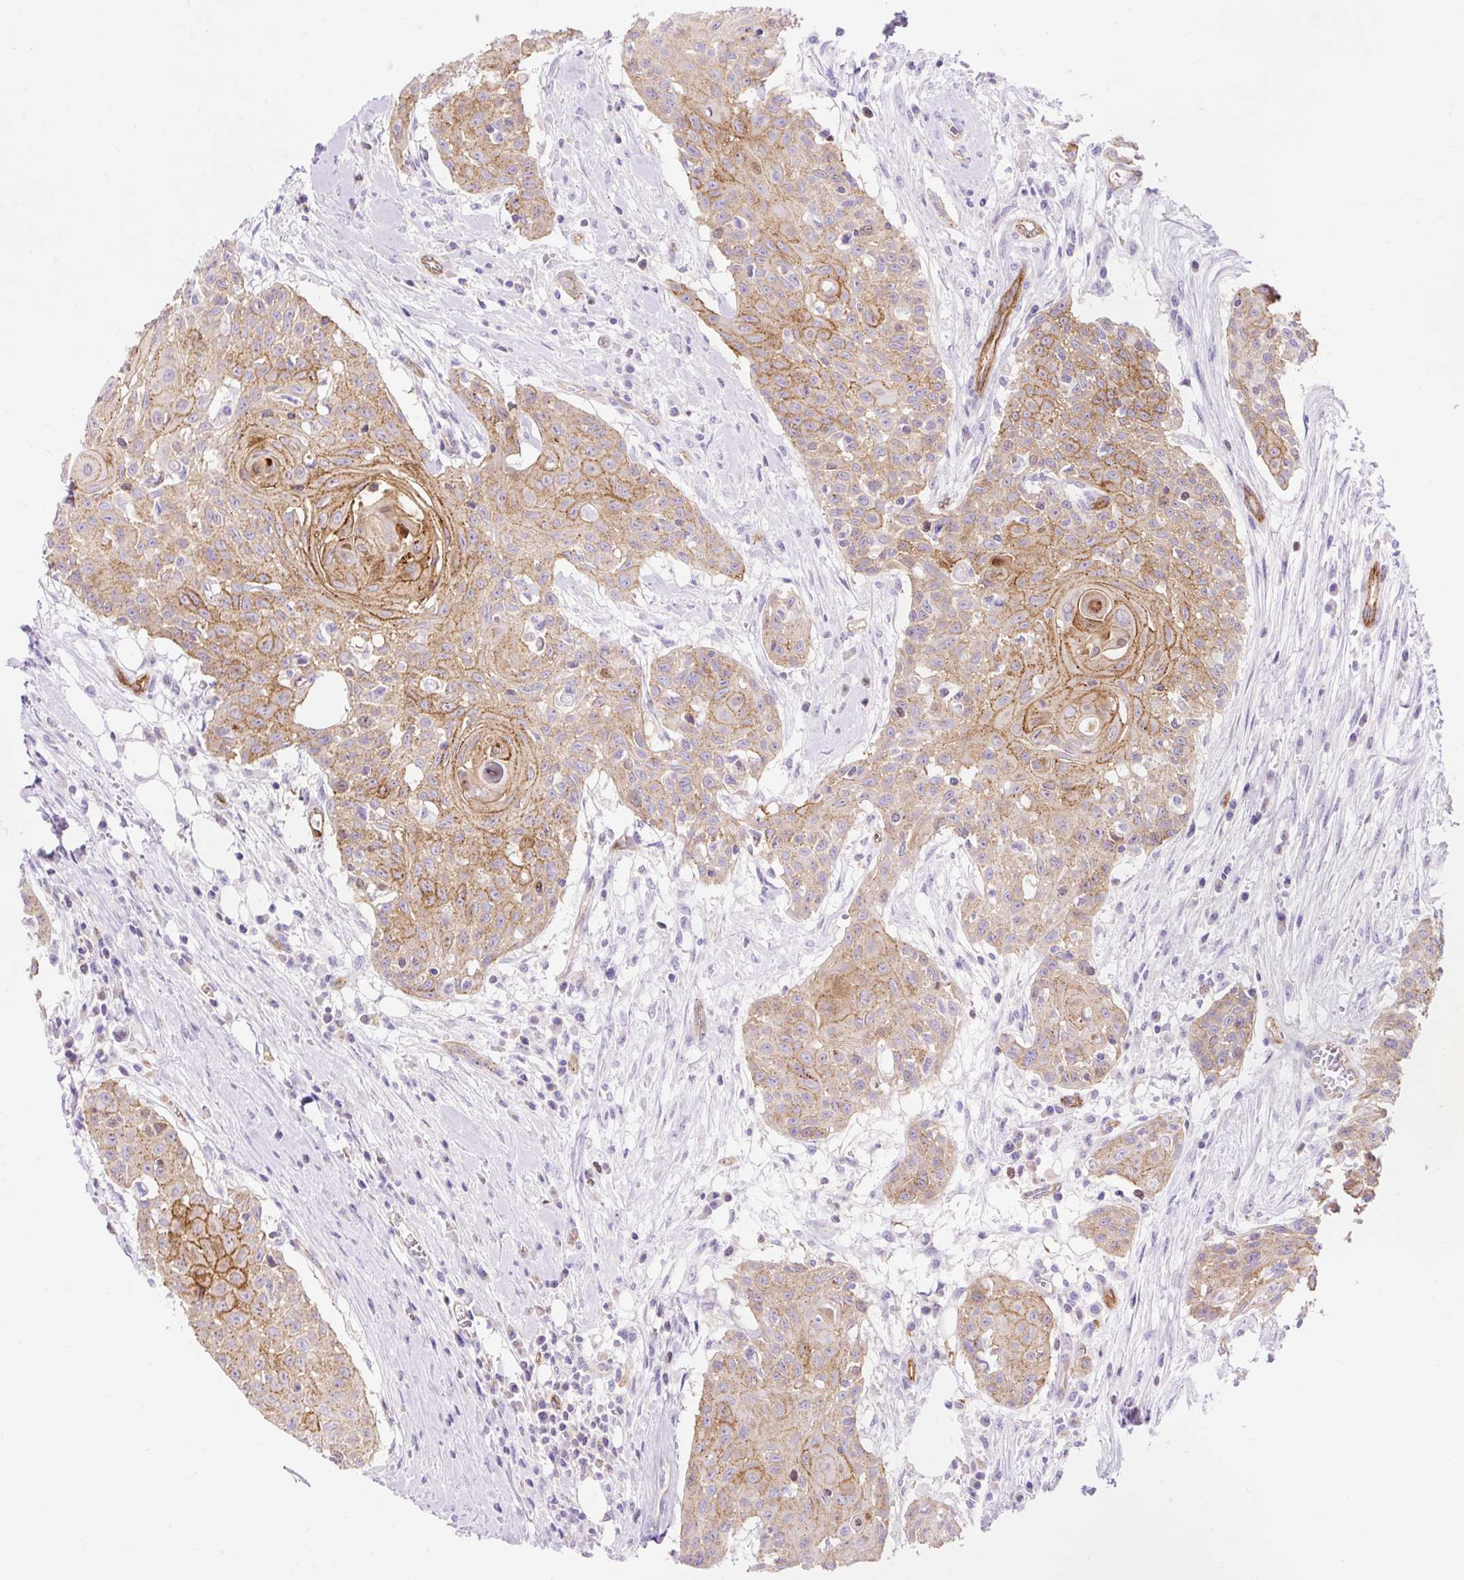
{"staining": {"intensity": "moderate", "quantity": ">75%", "location": "cytoplasmic/membranous"}, "tissue": "head and neck cancer", "cell_type": "Tumor cells", "image_type": "cancer", "snomed": [{"axis": "morphology", "description": "Squamous cell carcinoma, NOS"}, {"axis": "topography", "description": "Lymph node"}, {"axis": "topography", "description": "Salivary gland"}, {"axis": "topography", "description": "Head-Neck"}], "caption": "Tumor cells show medium levels of moderate cytoplasmic/membranous staining in approximately >75% of cells in human squamous cell carcinoma (head and neck).", "gene": "HIP1R", "patient": {"sex": "female", "age": 74}}